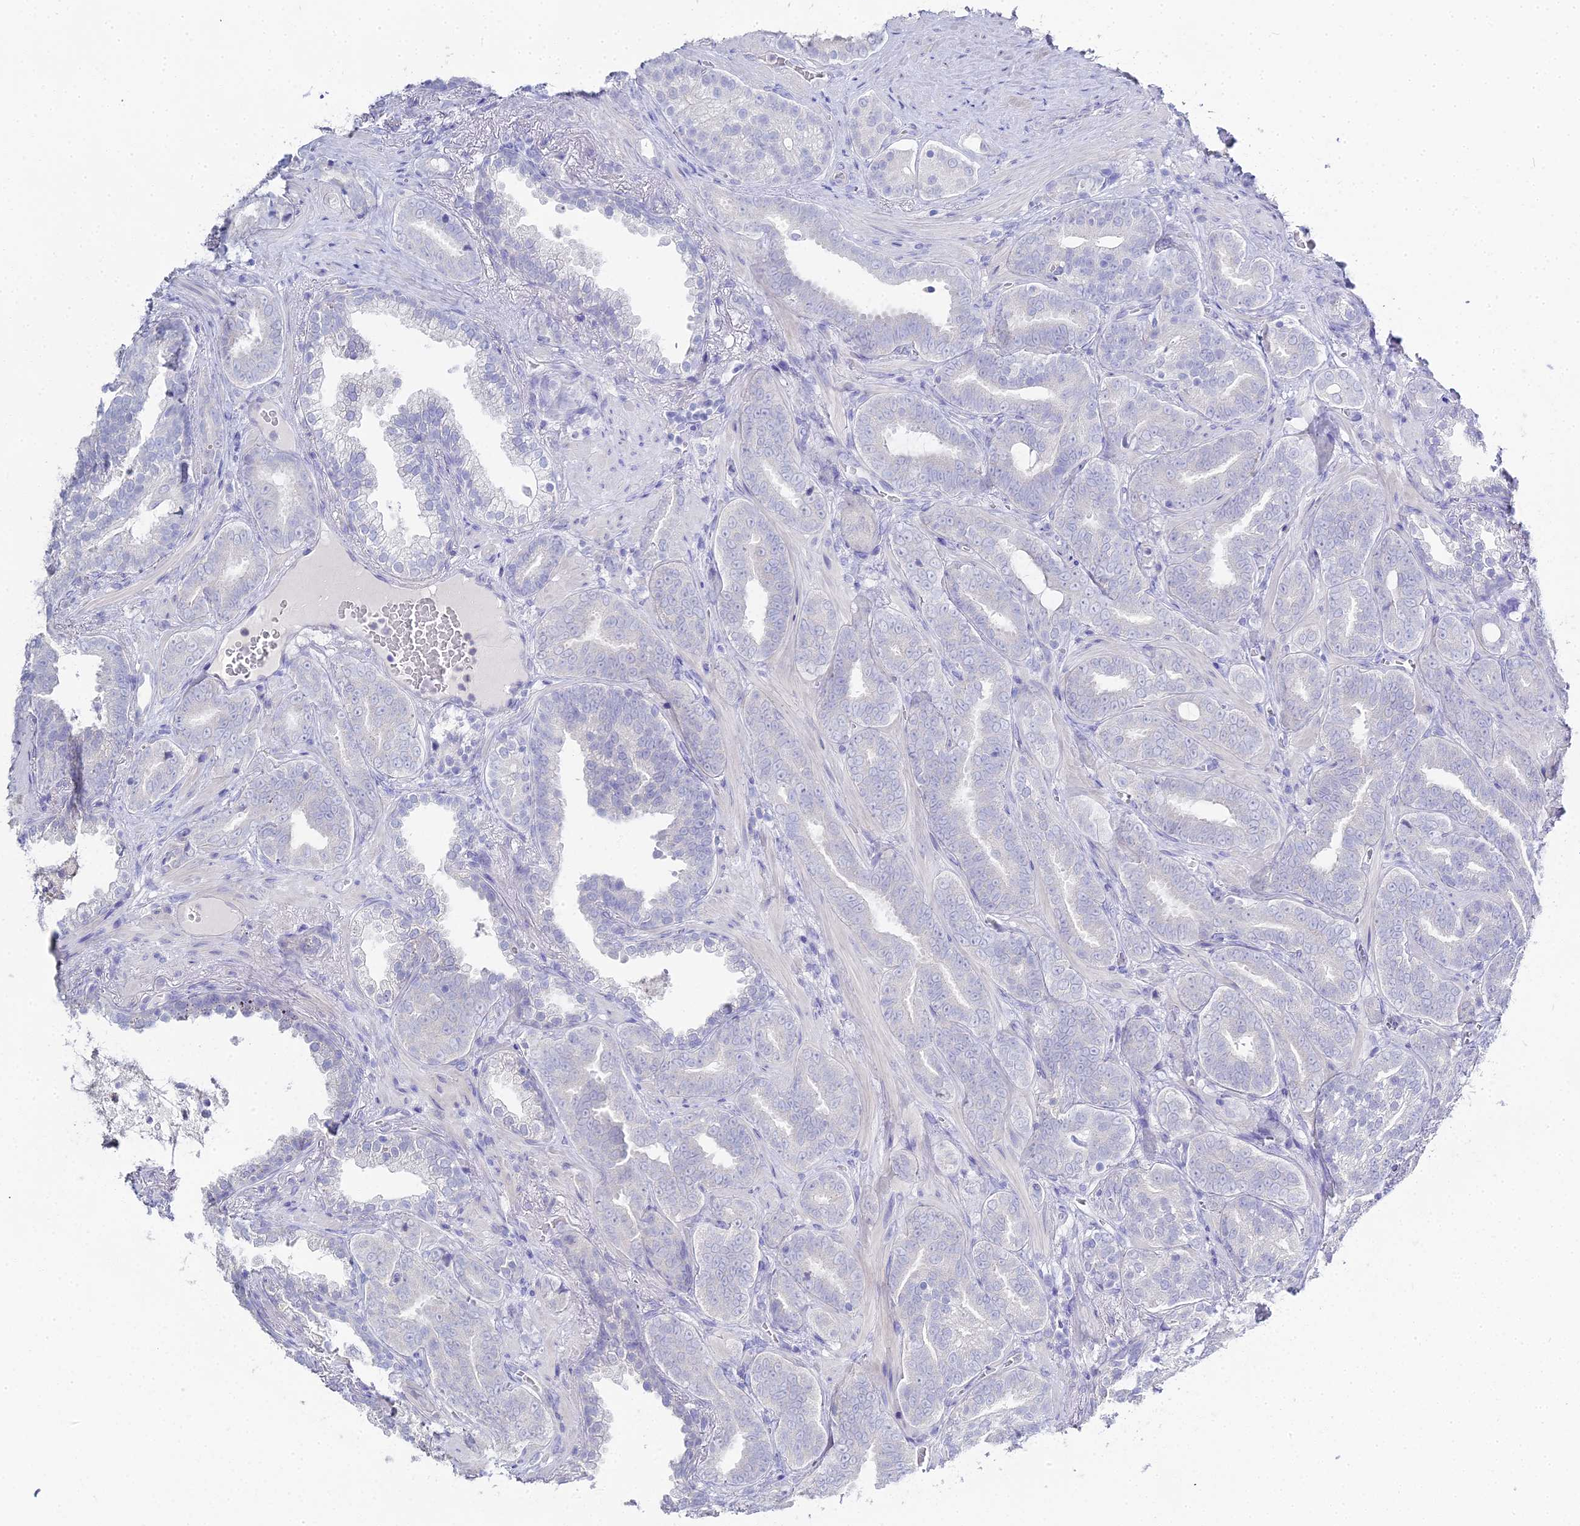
{"staining": {"intensity": "negative", "quantity": "none", "location": "none"}, "tissue": "prostate cancer", "cell_type": "Tumor cells", "image_type": "cancer", "snomed": [{"axis": "morphology", "description": "Adenocarcinoma, High grade"}, {"axis": "topography", "description": "Prostate and seminal vesicle, NOS"}], "caption": "The micrograph displays no significant positivity in tumor cells of prostate adenocarcinoma (high-grade).", "gene": "S100A7", "patient": {"sex": "male", "age": 67}}